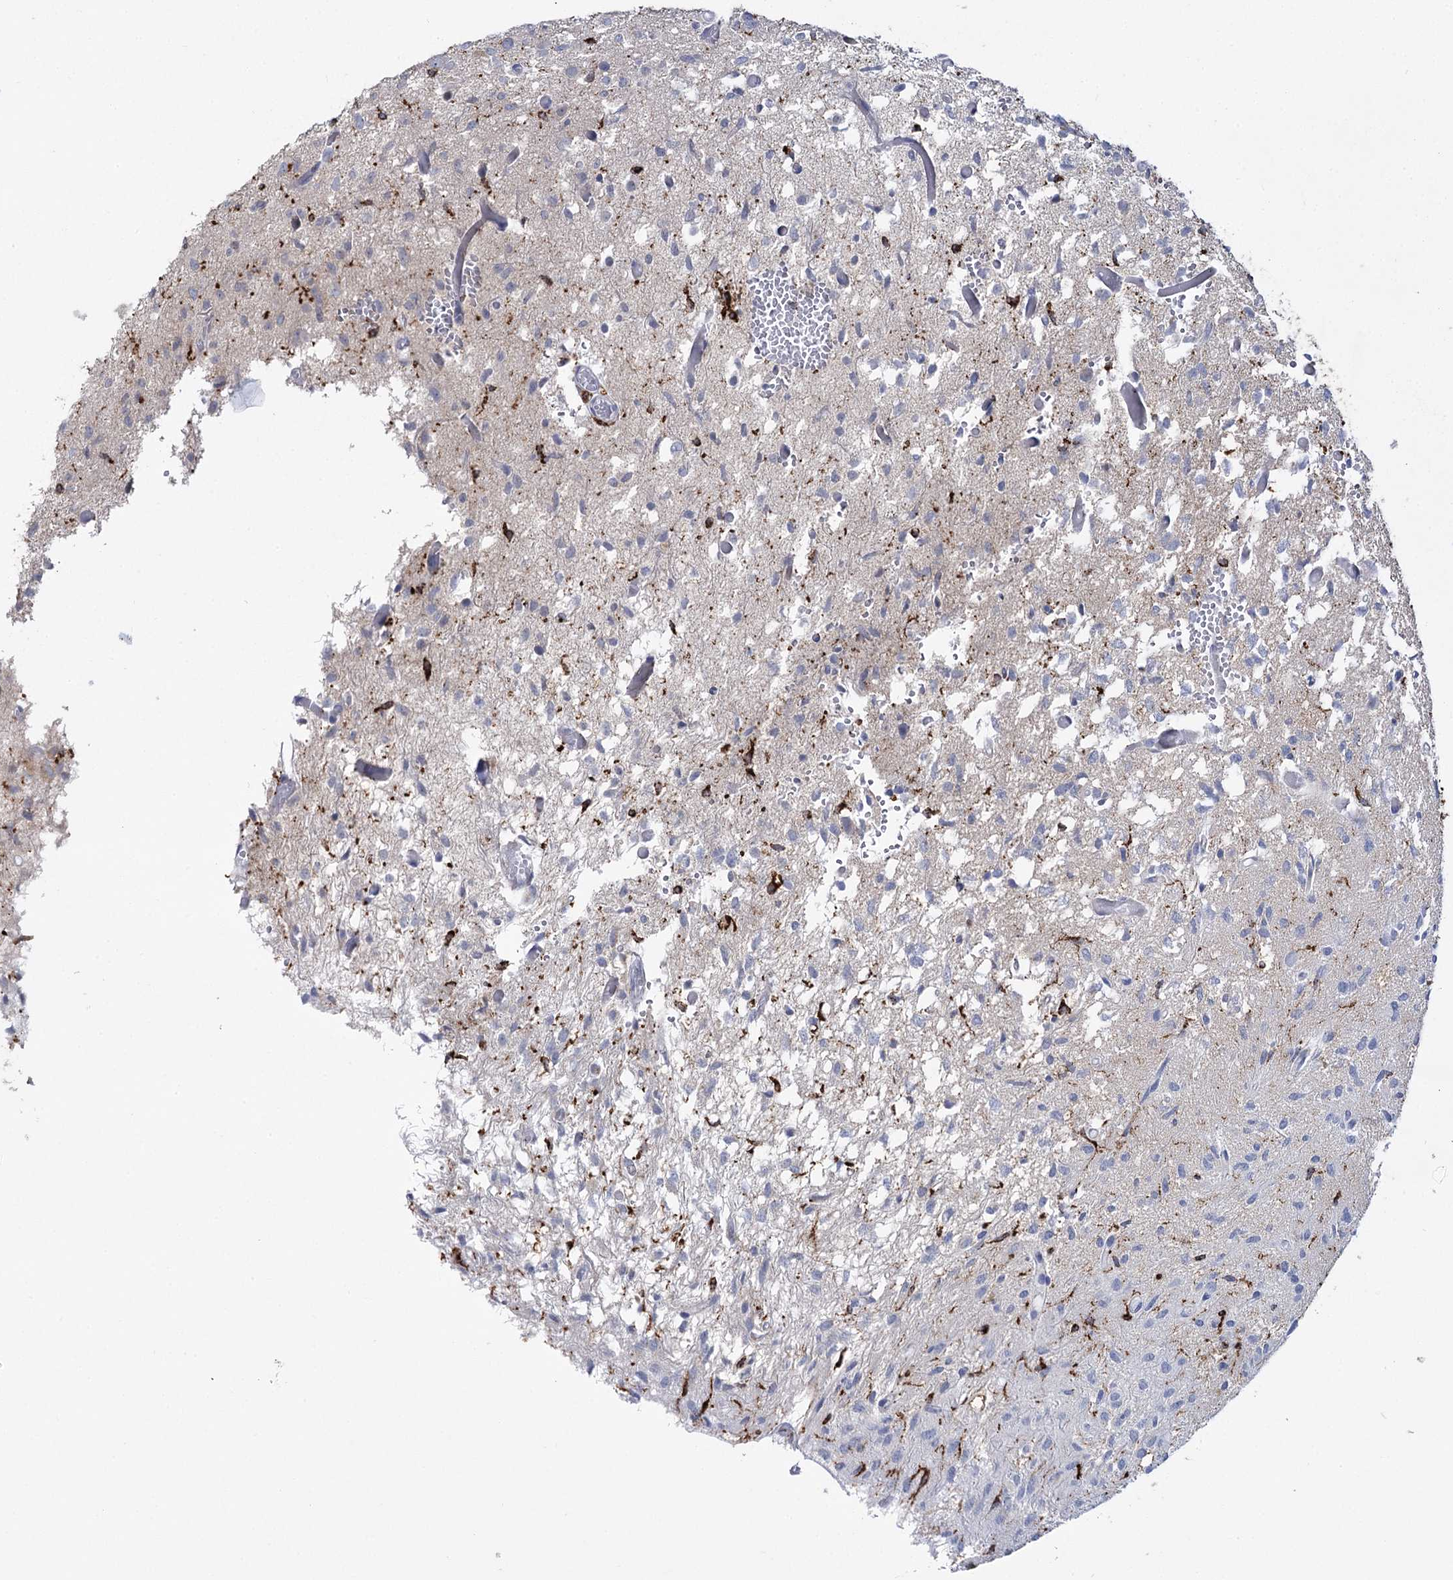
{"staining": {"intensity": "negative", "quantity": "none", "location": "none"}, "tissue": "glioma", "cell_type": "Tumor cells", "image_type": "cancer", "snomed": [{"axis": "morphology", "description": "Glioma, malignant, High grade"}, {"axis": "topography", "description": "Brain"}], "caption": "Immunohistochemical staining of human malignant glioma (high-grade) demonstrates no significant positivity in tumor cells.", "gene": "PIWIL4", "patient": {"sex": "female", "age": 59}}